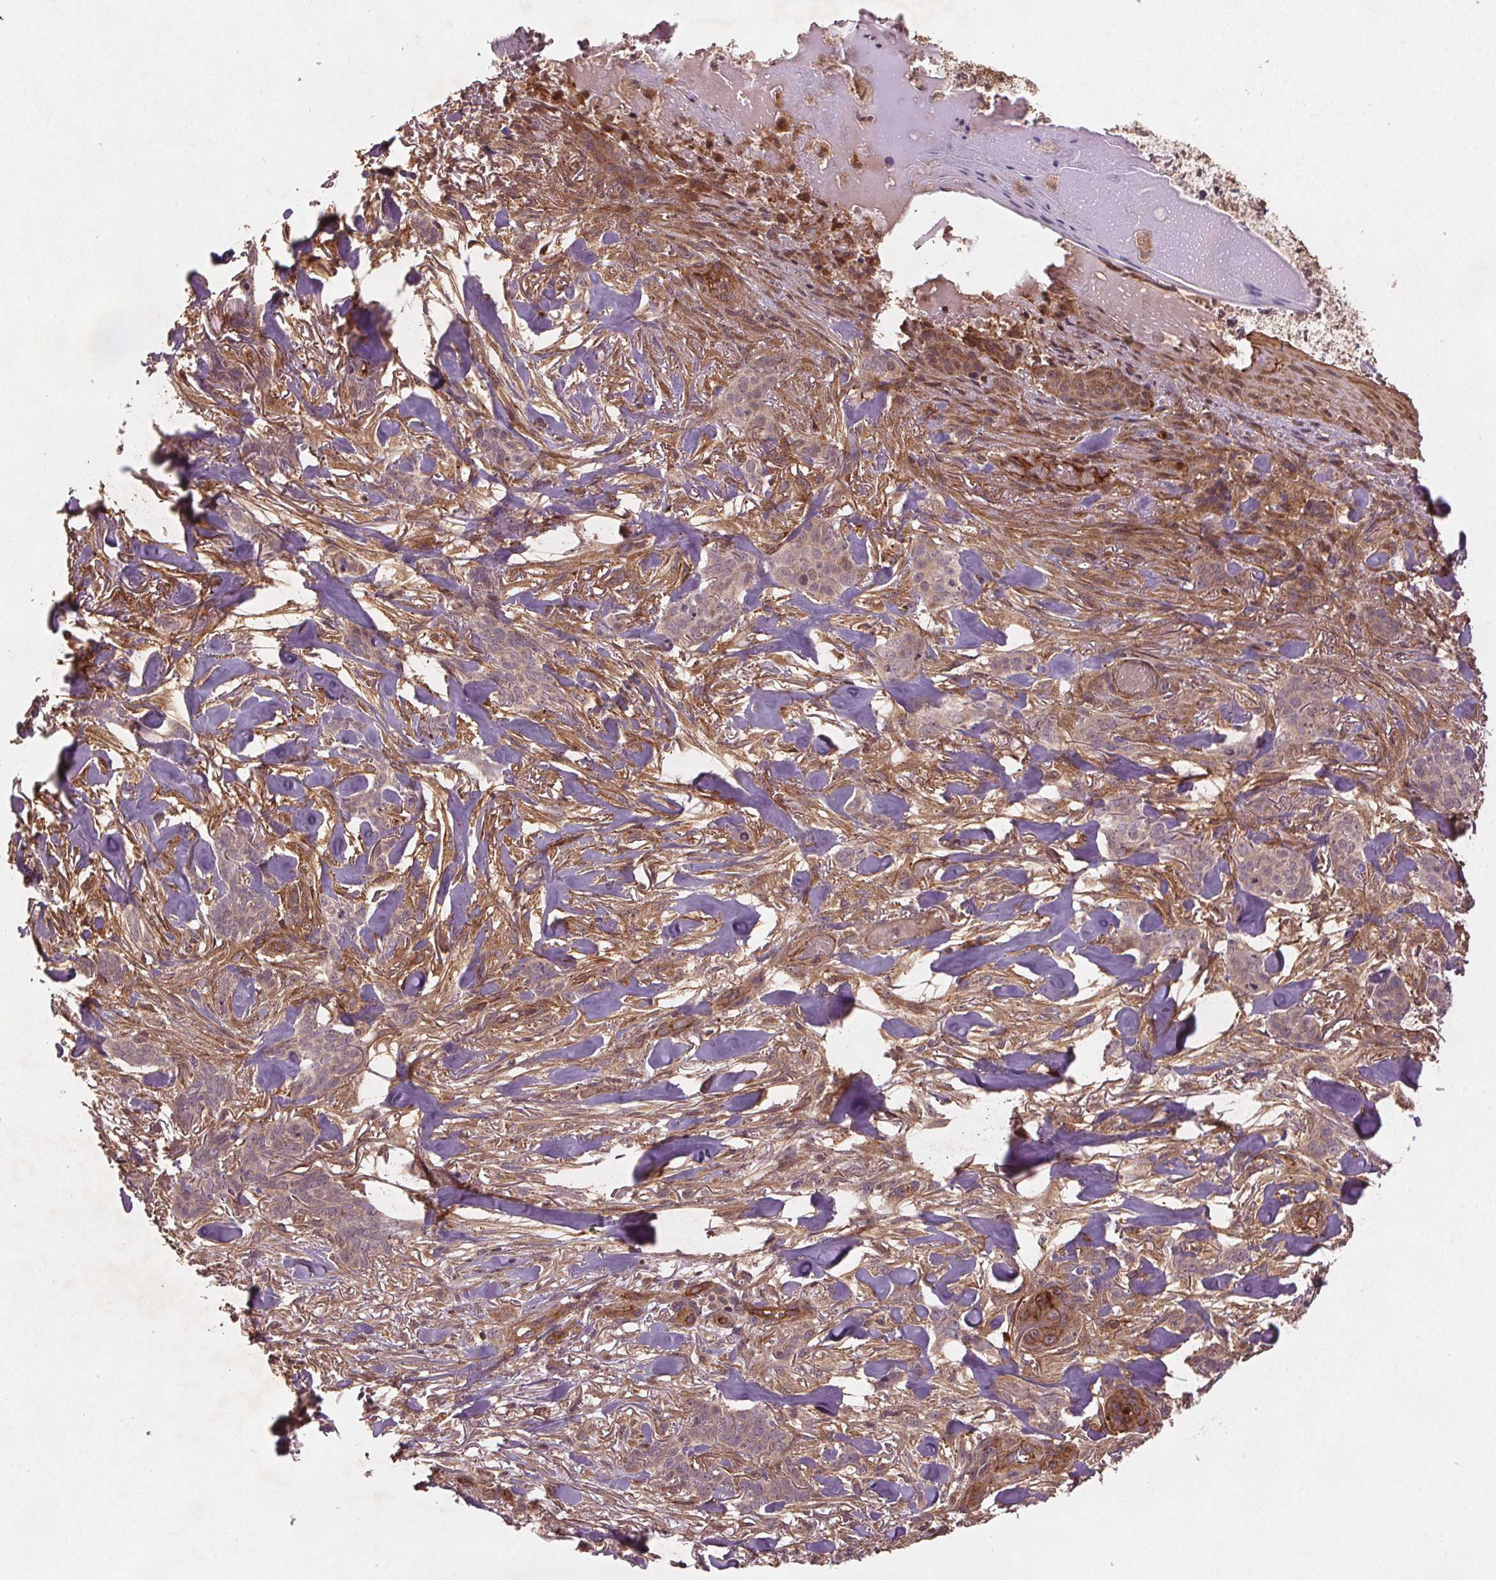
{"staining": {"intensity": "moderate", "quantity": "25%-75%", "location": "cytoplasmic/membranous"}, "tissue": "skin cancer", "cell_type": "Tumor cells", "image_type": "cancer", "snomed": [{"axis": "morphology", "description": "Basal cell carcinoma"}, {"axis": "topography", "description": "Skin"}], "caption": "This is an image of immunohistochemistry (IHC) staining of skin cancer (basal cell carcinoma), which shows moderate staining in the cytoplasmic/membranous of tumor cells.", "gene": "SEC14L2", "patient": {"sex": "female", "age": 61}}